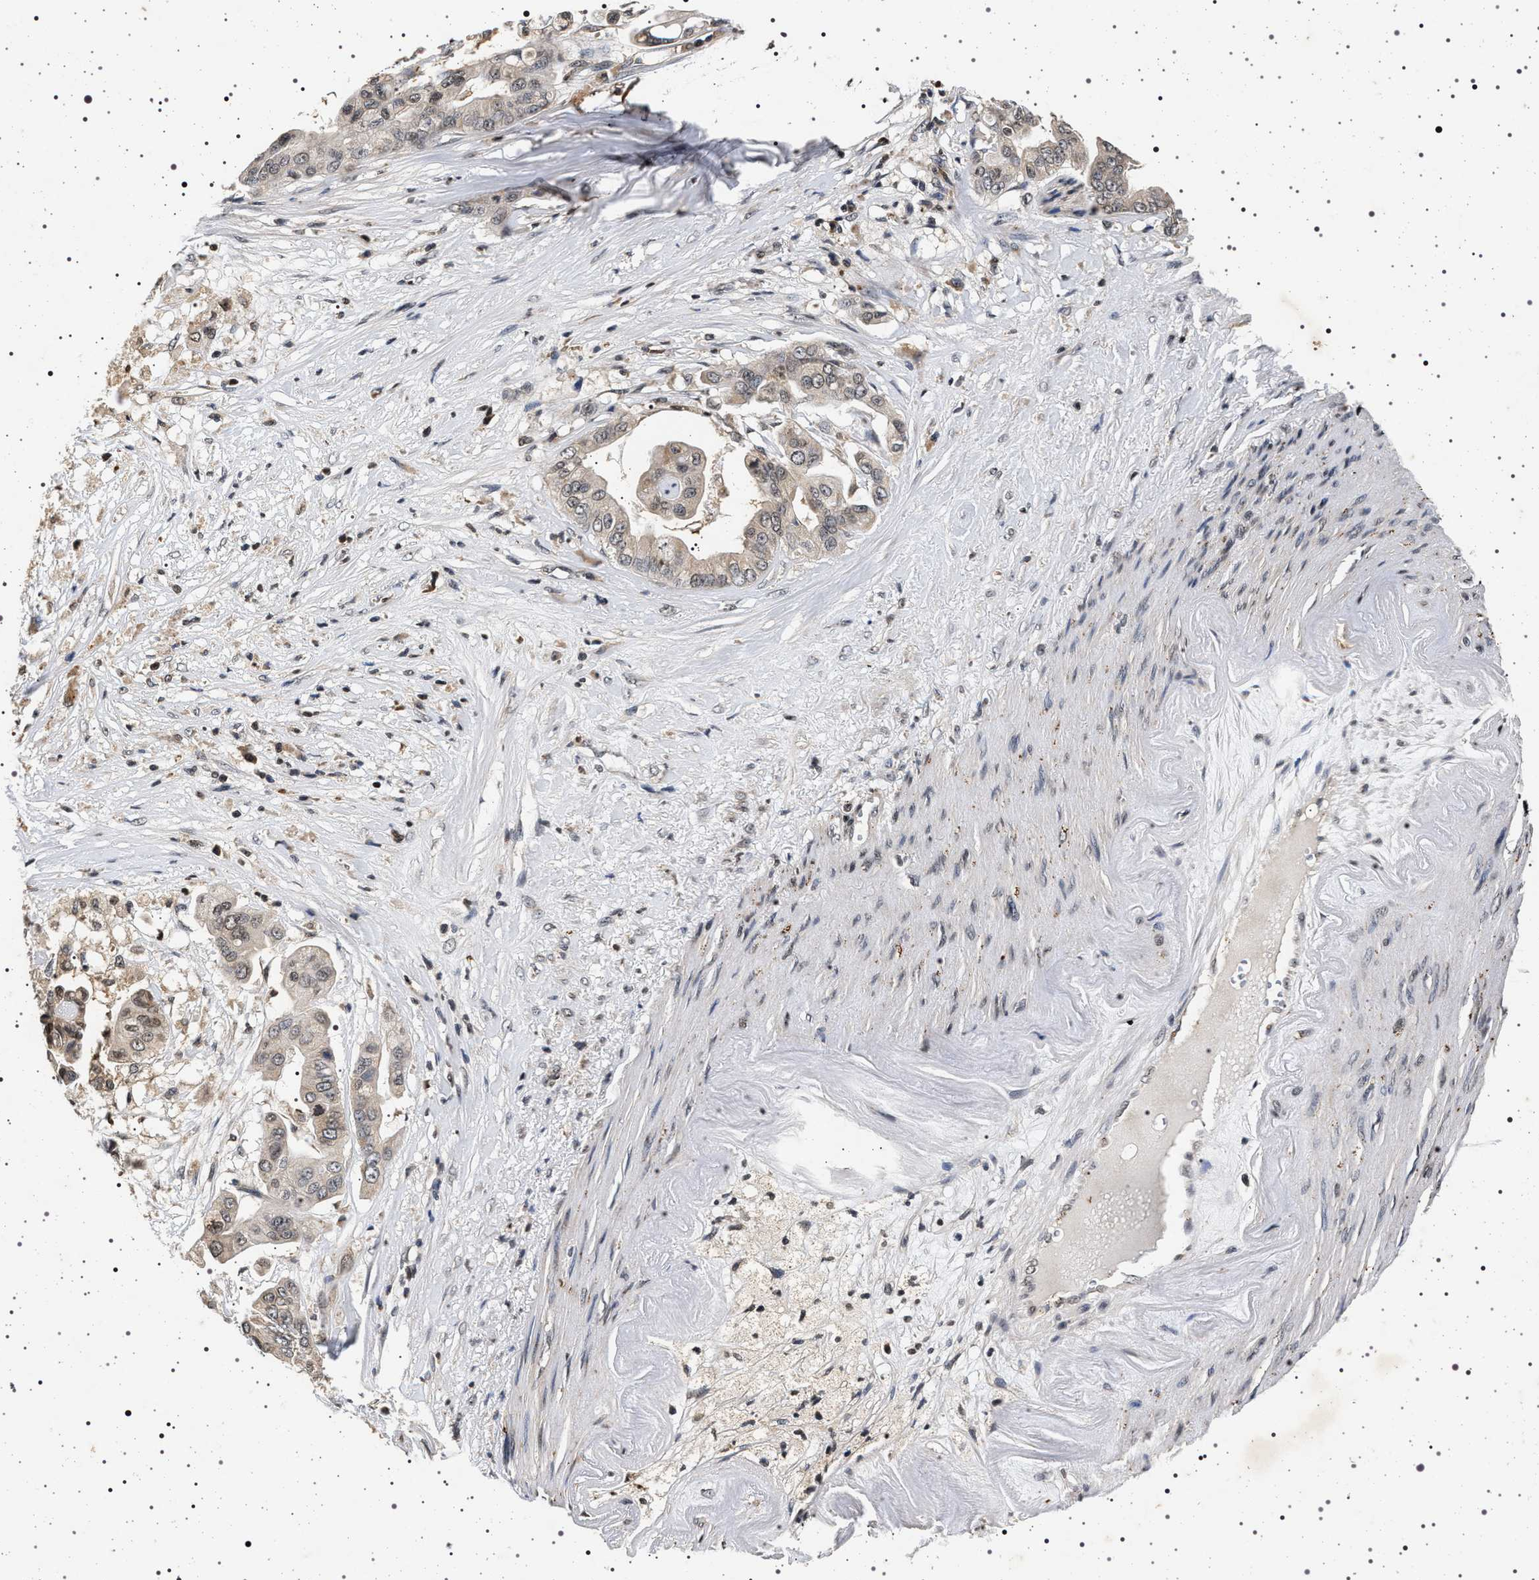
{"staining": {"intensity": "weak", "quantity": ">75%", "location": "cytoplasmic/membranous"}, "tissue": "pancreatic cancer", "cell_type": "Tumor cells", "image_type": "cancer", "snomed": [{"axis": "morphology", "description": "Adenocarcinoma, NOS"}, {"axis": "topography", "description": "Pancreas"}], "caption": "High-power microscopy captured an immunohistochemistry micrograph of pancreatic cancer (adenocarcinoma), revealing weak cytoplasmic/membranous staining in approximately >75% of tumor cells. (IHC, brightfield microscopy, high magnification).", "gene": "CDKN1B", "patient": {"sex": "female", "age": 75}}